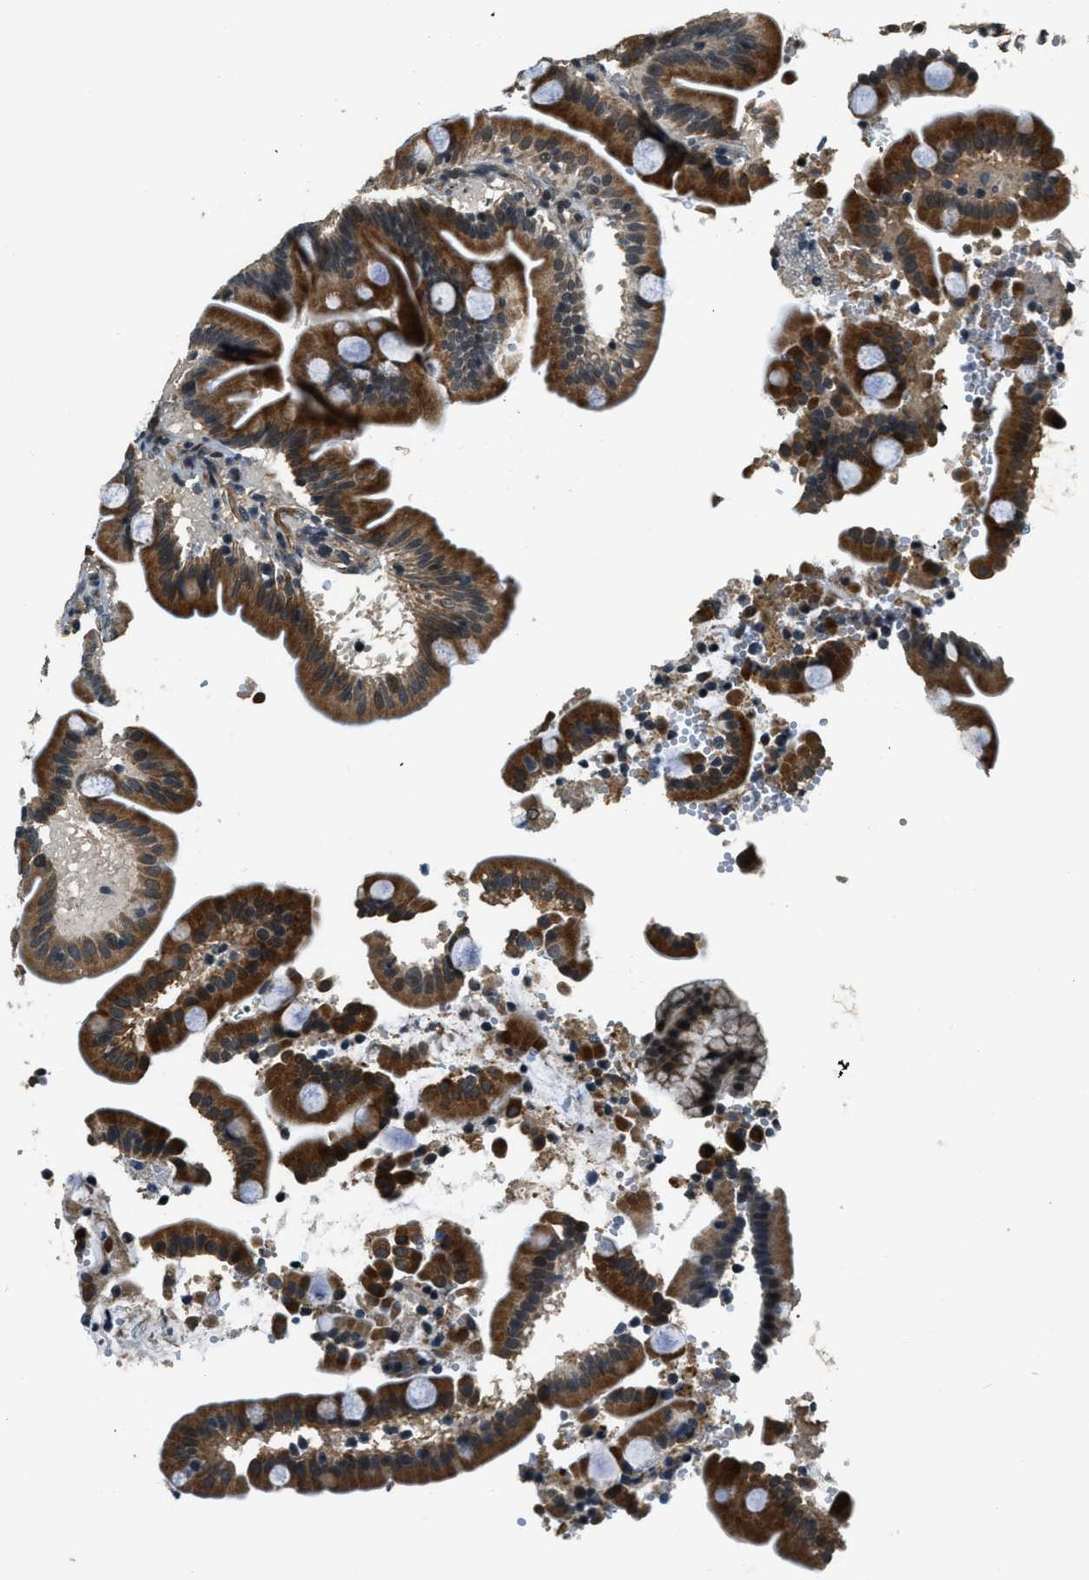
{"staining": {"intensity": "strong", "quantity": ">75%", "location": "cytoplasmic/membranous"}, "tissue": "duodenum", "cell_type": "Glandular cells", "image_type": "normal", "snomed": [{"axis": "morphology", "description": "Normal tissue, NOS"}, {"axis": "topography", "description": "Duodenum"}], "caption": "Glandular cells display high levels of strong cytoplasmic/membranous positivity in approximately >75% of cells in benign duodenum. Immunohistochemistry stains the protein of interest in brown and the nuclei are stained blue.", "gene": "MED21", "patient": {"sex": "male", "age": 54}}